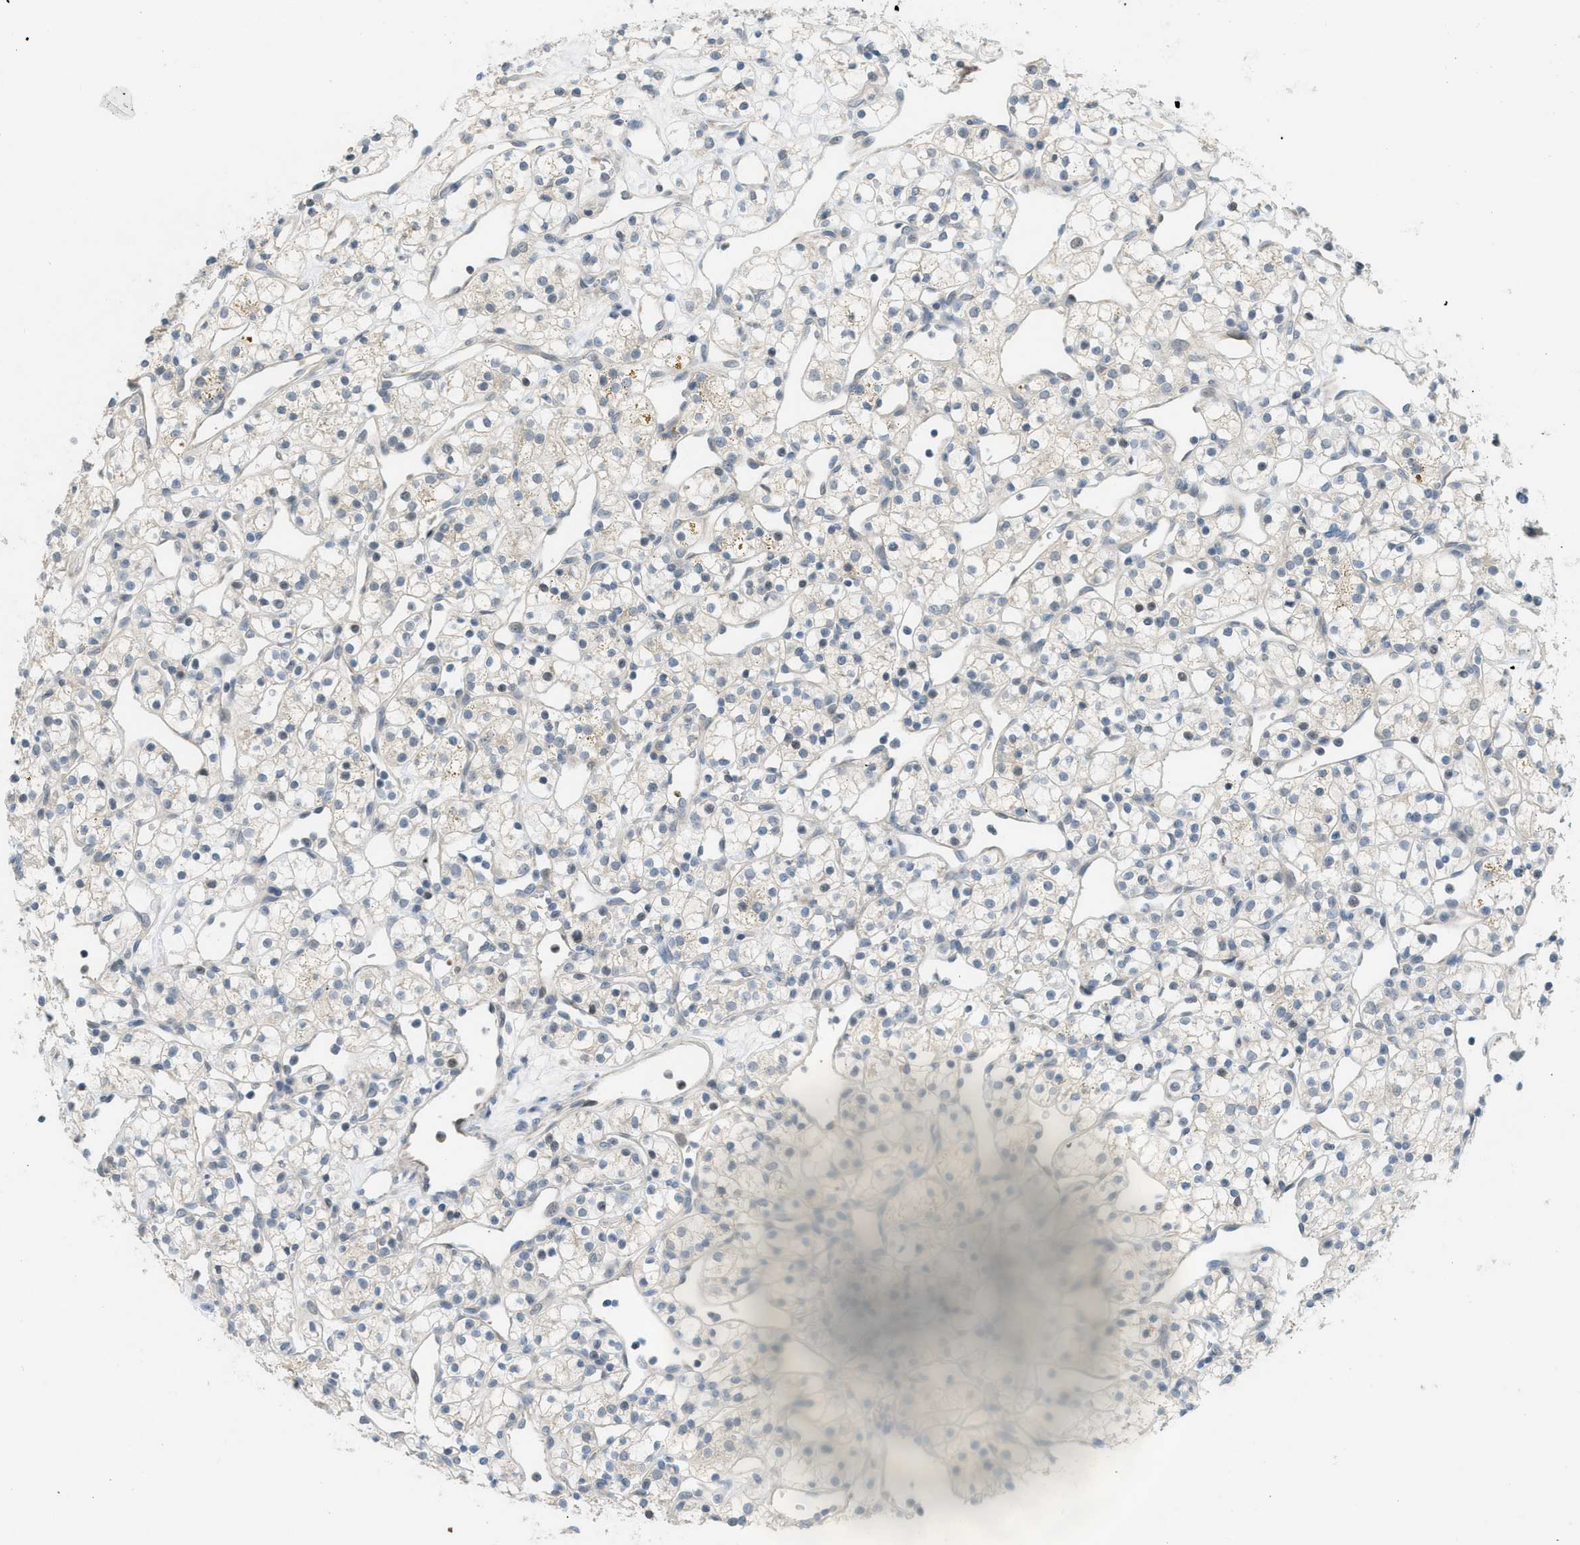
{"staining": {"intensity": "negative", "quantity": "none", "location": "none"}, "tissue": "renal cancer", "cell_type": "Tumor cells", "image_type": "cancer", "snomed": [{"axis": "morphology", "description": "Adenocarcinoma, NOS"}, {"axis": "topography", "description": "Kidney"}], "caption": "Immunohistochemistry of adenocarcinoma (renal) displays no expression in tumor cells. (DAB IHC visualized using brightfield microscopy, high magnification).", "gene": "TXNDC2", "patient": {"sex": "female", "age": 60}}